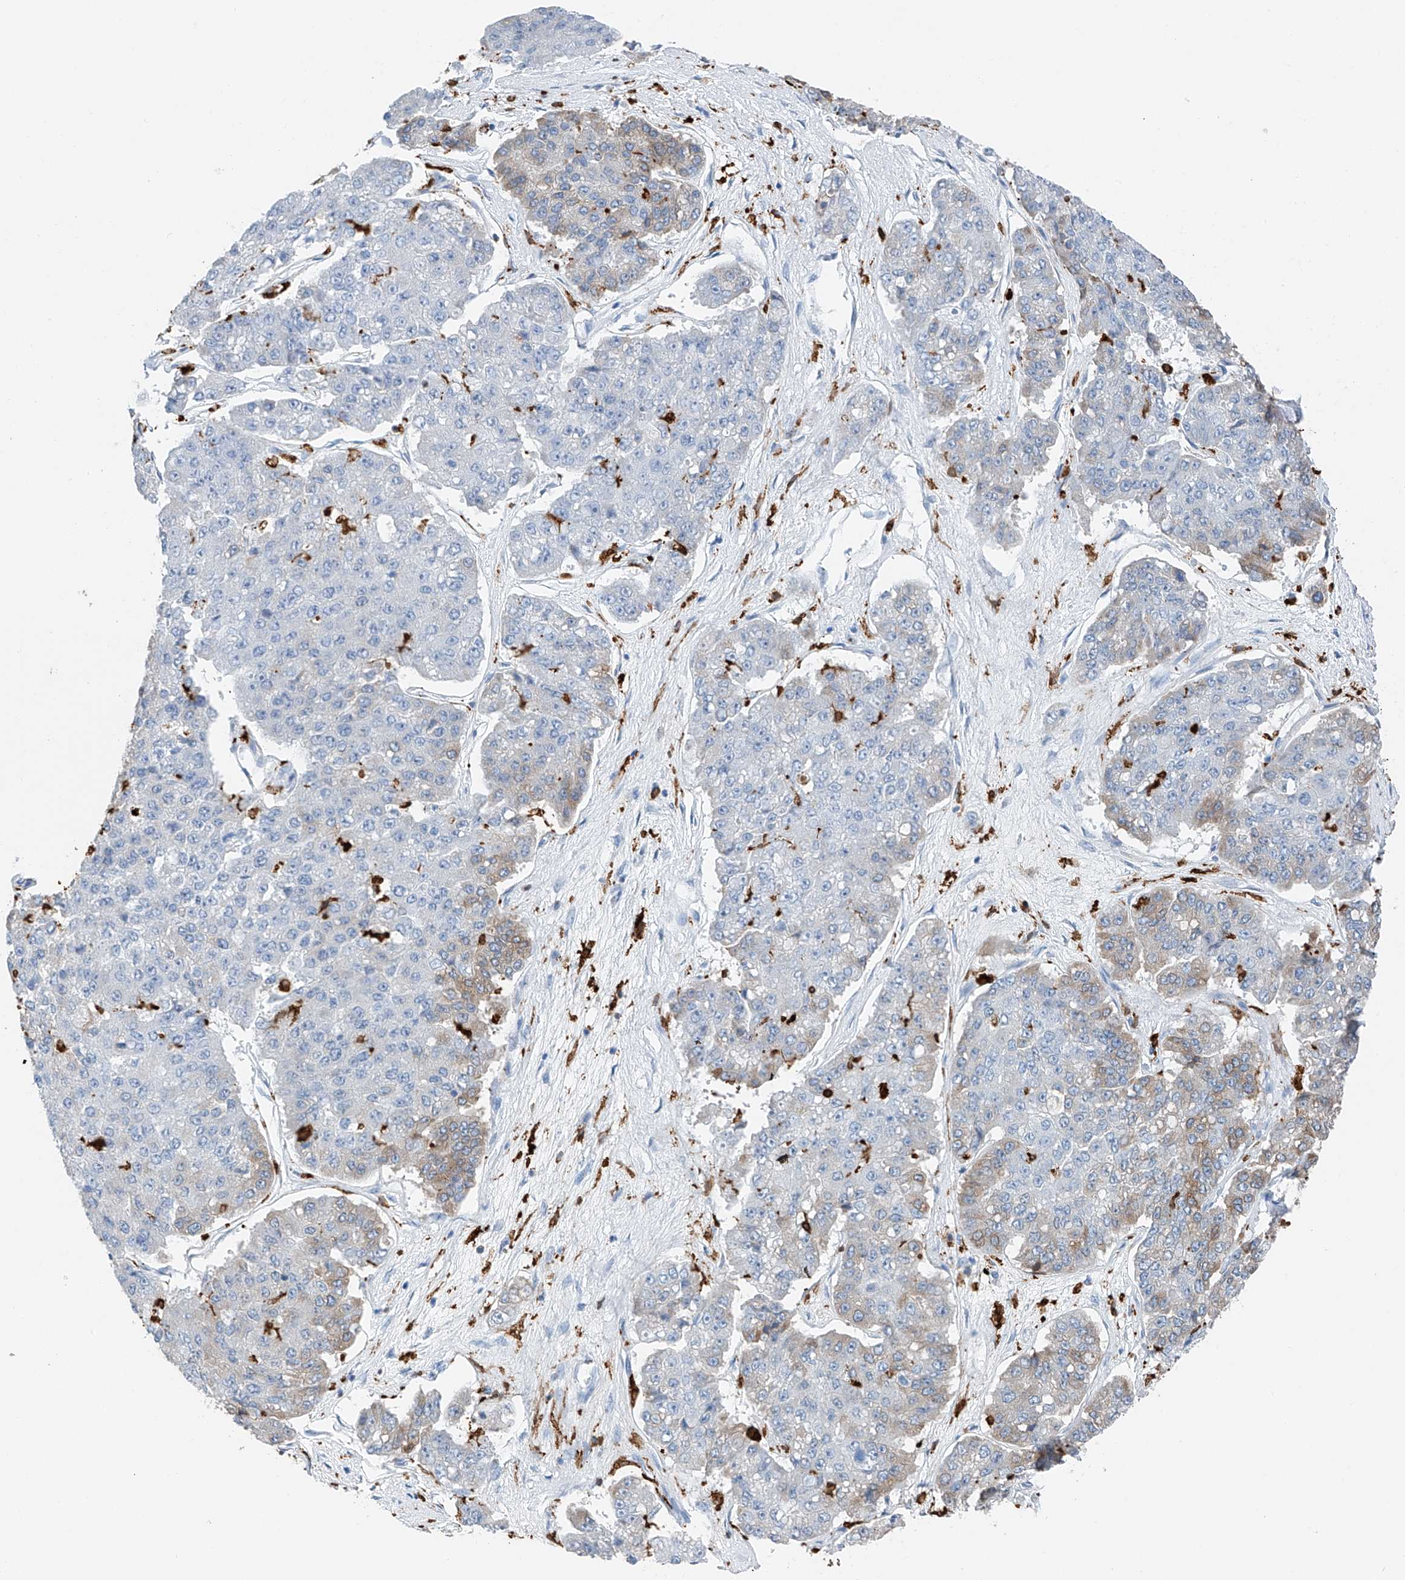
{"staining": {"intensity": "moderate", "quantity": "<25%", "location": "cytoplasmic/membranous"}, "tissue": "pancreatic cancer", "cell_type": "Tumor cells", "image_type": "cancer", "snomed": [{"axis": "morphology", "description": "Adenocarcinoma, NOS"}, {"axis": "topography", "description": "Pancreas"}], "caption": "A low amount of moderate cytoplasmic/membranous positivity is present in approximately <25% of tumor cells in pancreatic cancer tissue. (DAB IHC with brightfield microscopy, high magnification).", "gene": "TBXAS1", "patient": {"sex": "male", "age": 50}}